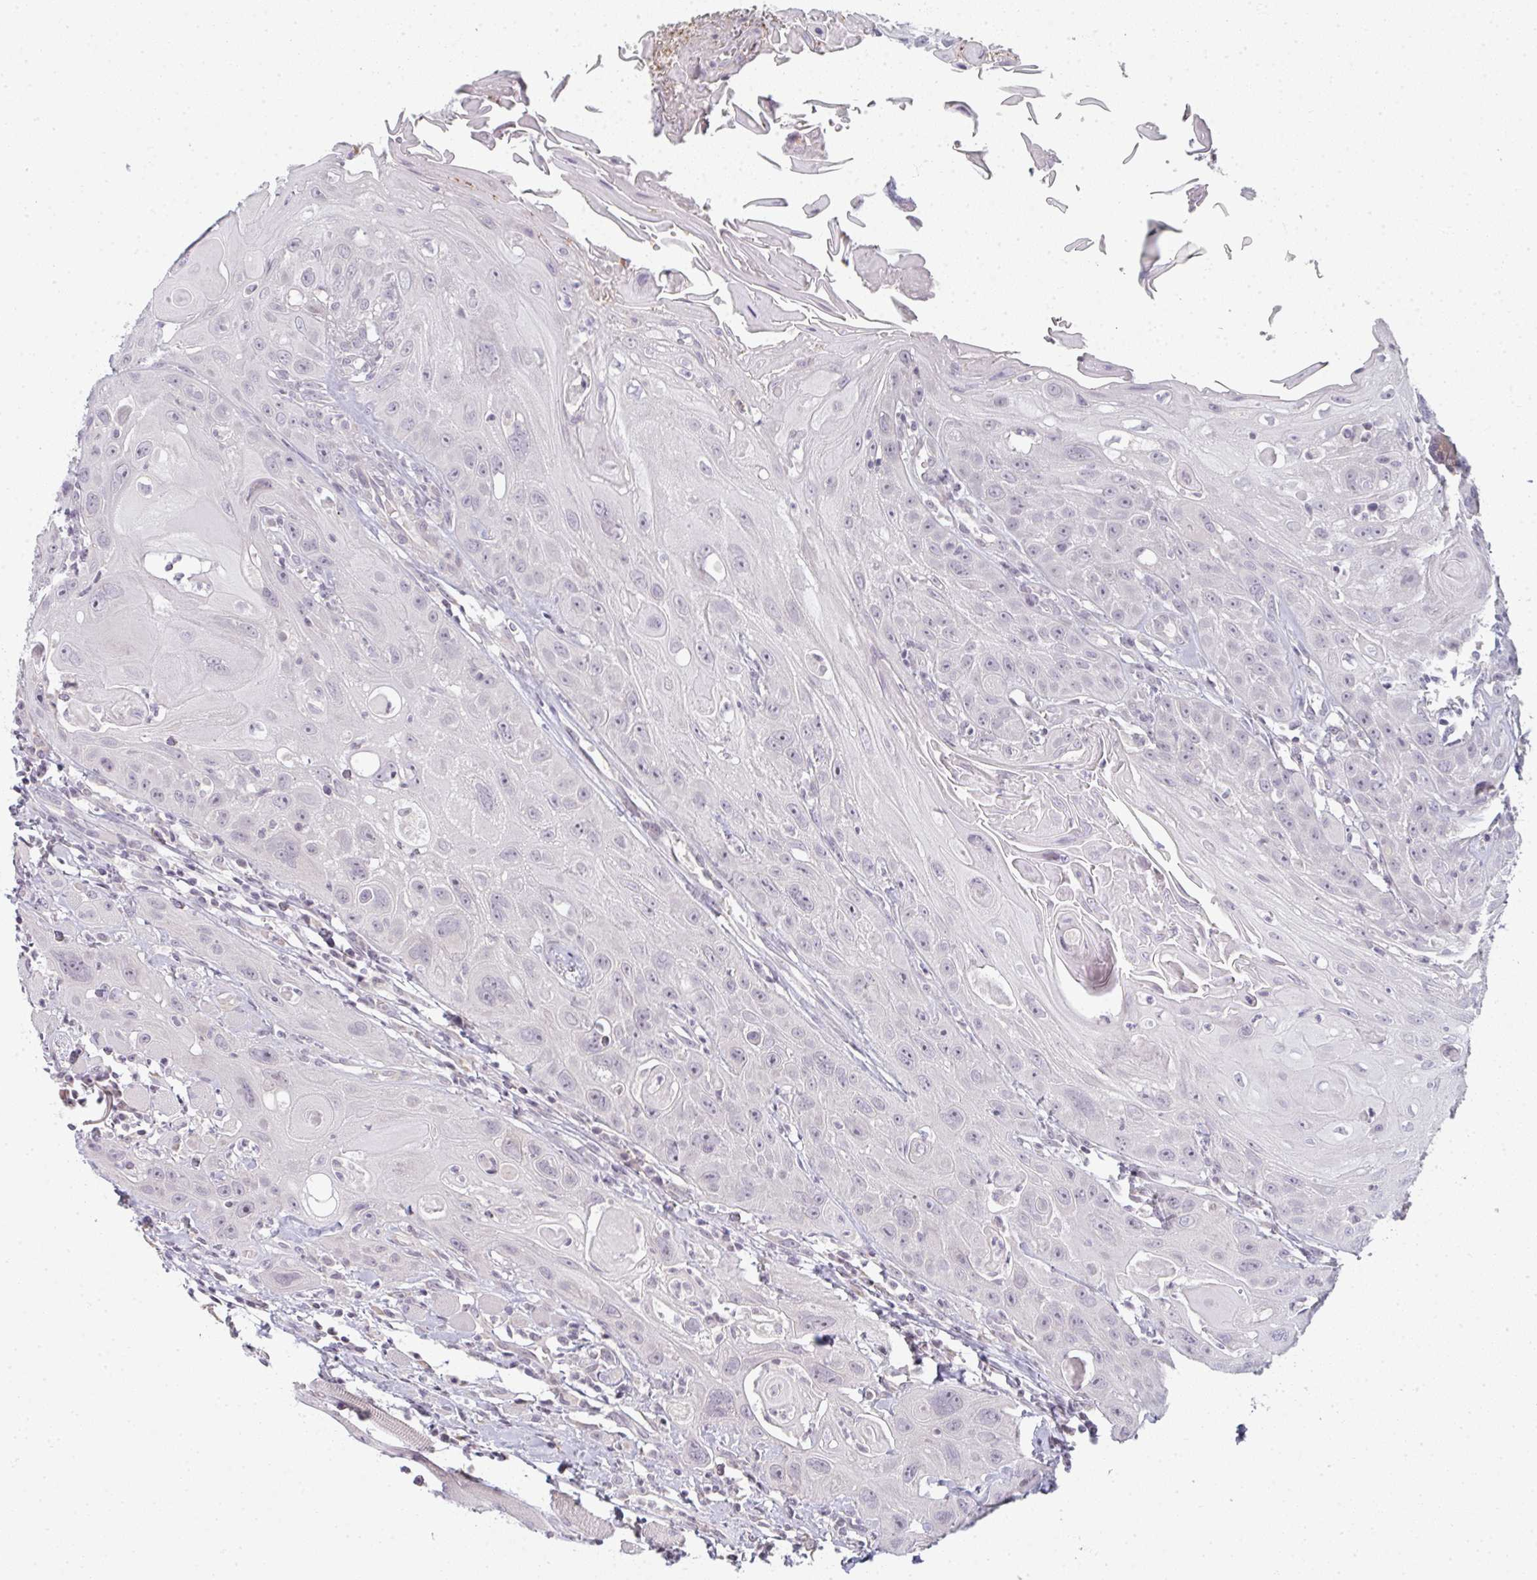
{"staining": {"intensity": "negative", "quantity": "none", "location": "none"}, "tissue": "head and neck cancer", "cell_type": "Tumor cells", "image_type": "cancer", "snomed": [{"axis": "morphology", "description": "Squamous cell carcinoma, NOS"}, {"axis": "topography", "description": "Head-Neck"}], "caption": "Tumor cells are negative for brown protein staining in head and neck cancer.", "gene": "RBBP6", "patient": {"sex": "female", "age": 59}}